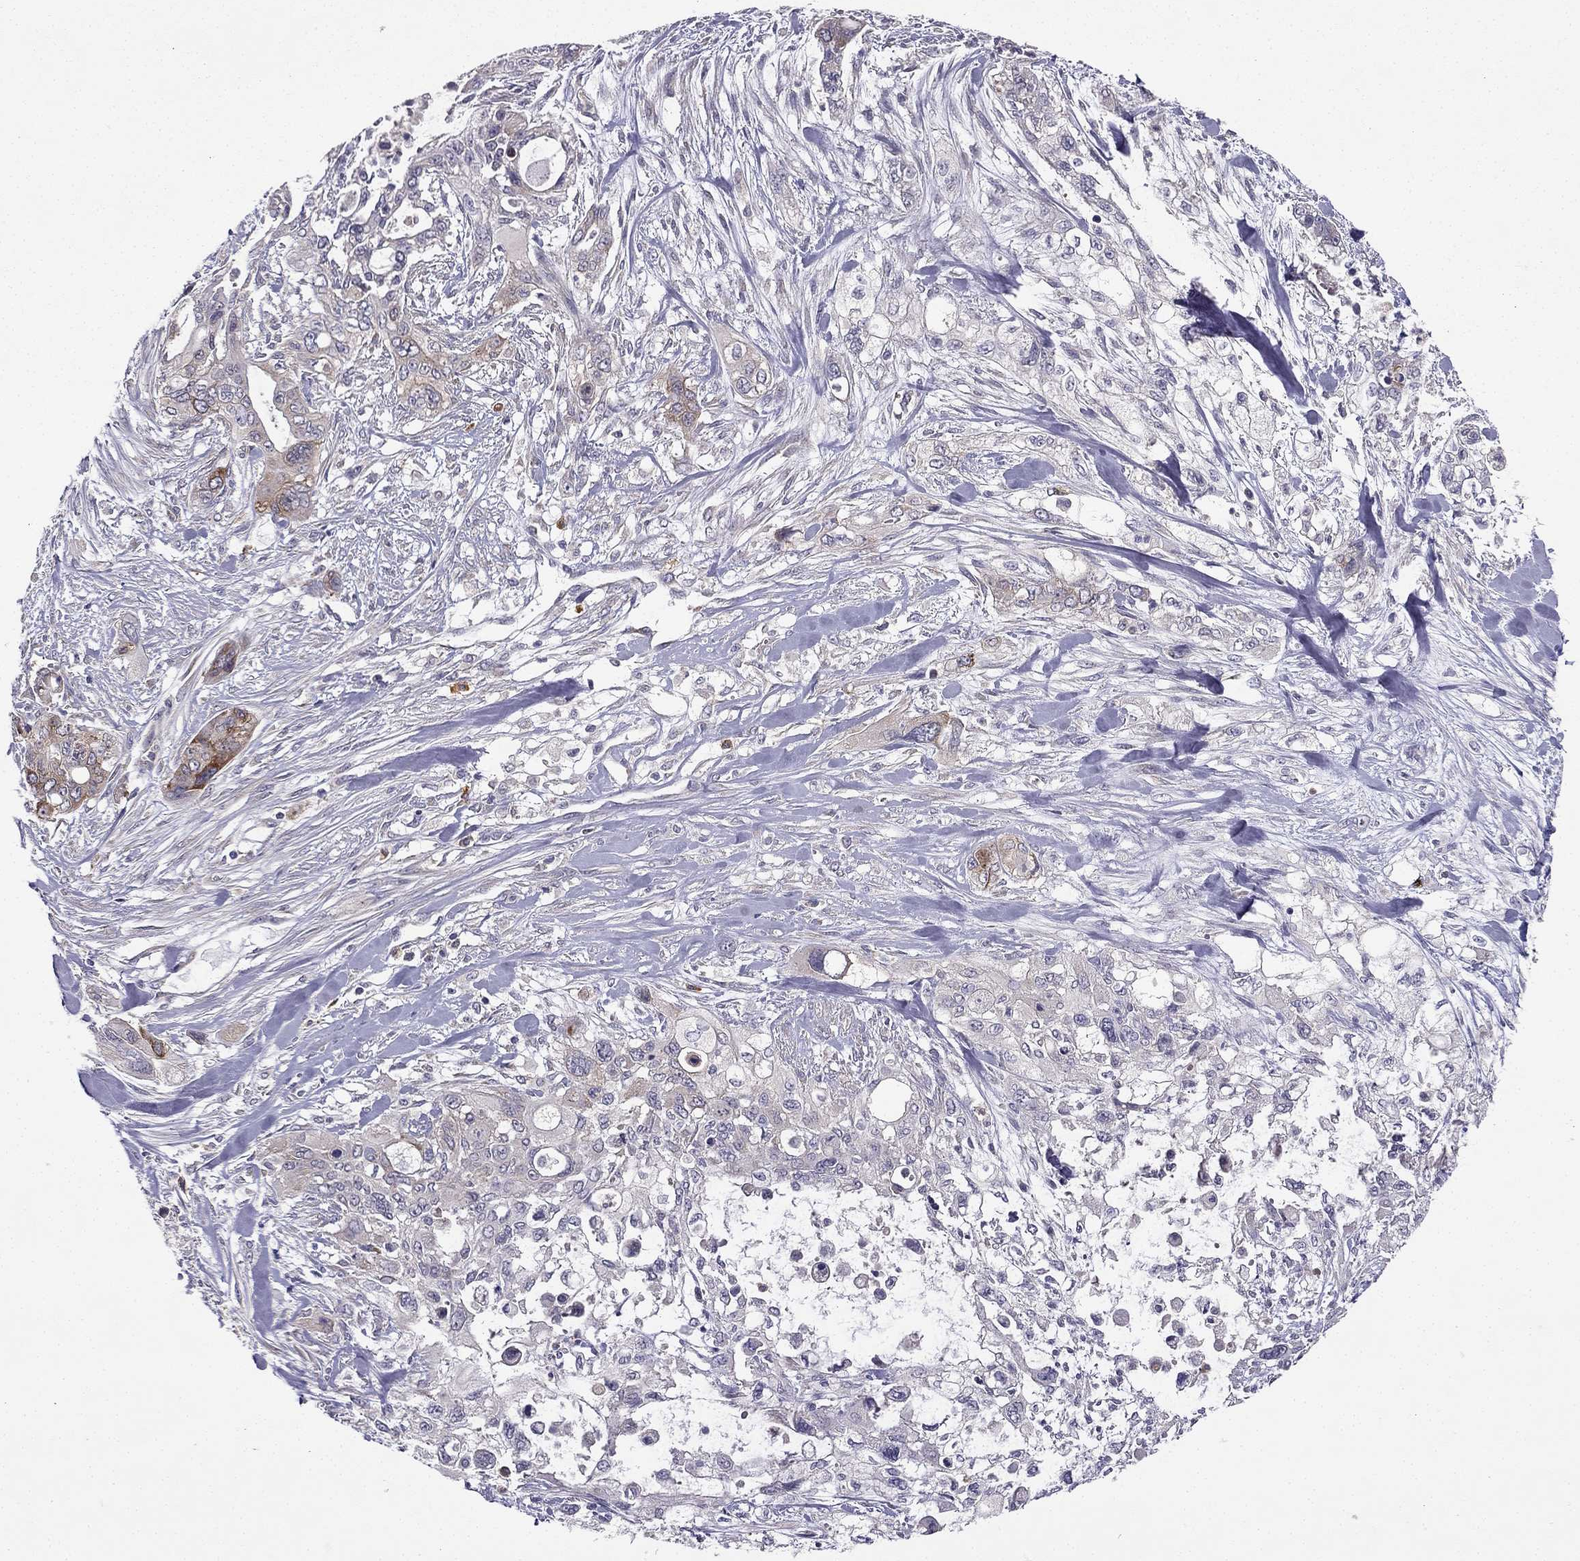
{"staining": {"intensity": "moderate", "quantity": "<25%", "location": "cytoplasmic/membranous"}, "tissue": "pancreatic cancer", "cell_type": "Tumor cells", "image_type": "cancer", "snomed": [{"axis": "morphology", "description": "Adenocarcinoma, NOS"}, {"axis": "topography", "description": "Pancreas"}], "caption": "A brown stain labels moderate cytoplasmic/membranous expression of a protein in pancreatic cancer (adenocarcinoma) tumor cells.", "gene": "STXBP5", "patient": {"sex": "male", "age": 47}}